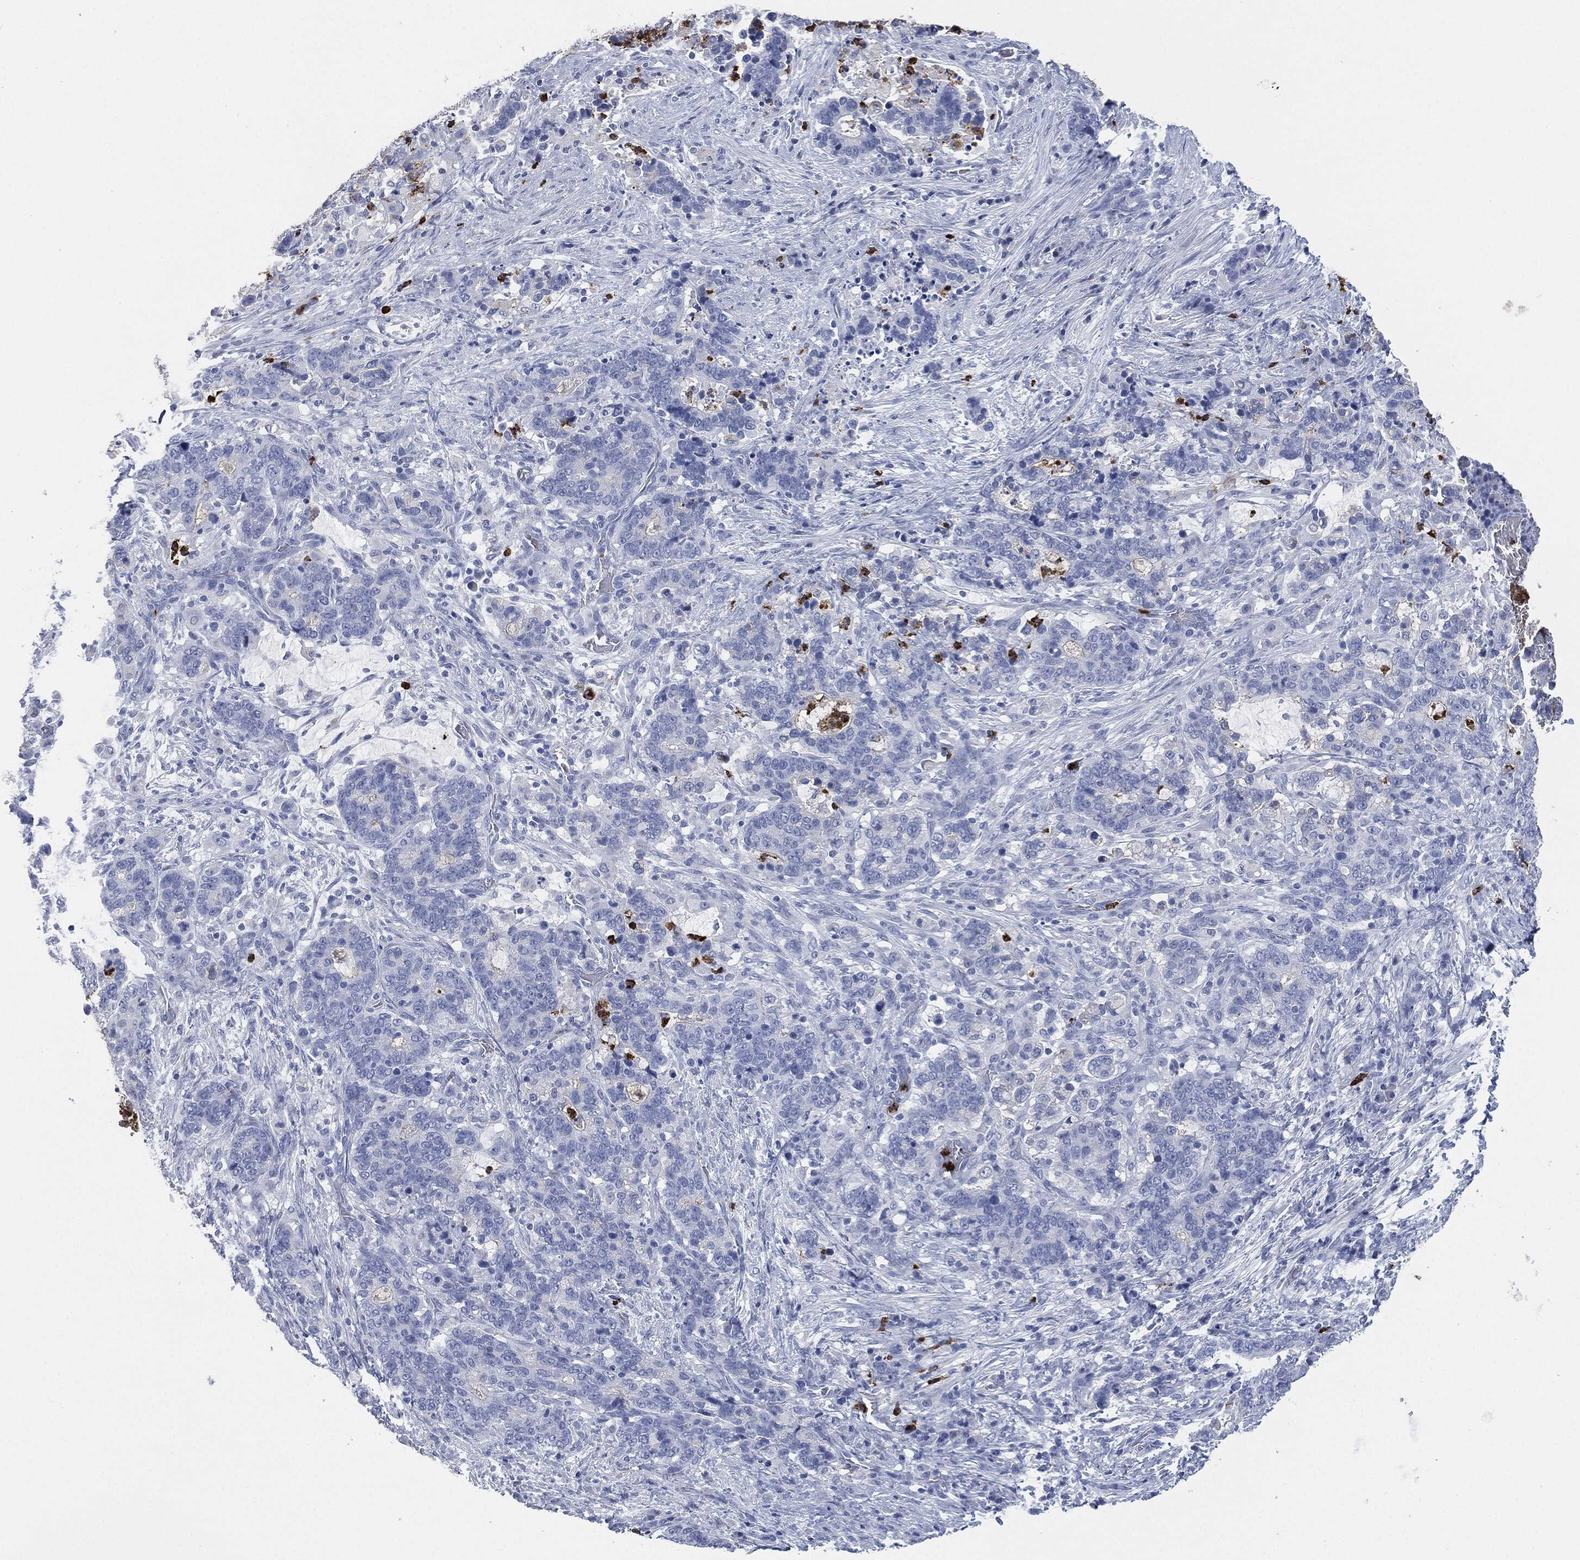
{"staining": {"intensity": "negative", "quantity": "none", "location": "none"}, "tissue": "stomach cancer", "cell_type": "Tumor cells", "image_type": "cancer", "snomed": [{"axis": "morphology", "description": "Normal tissue, NOS"}, {"axis": "morphology", "description": "Adenocarcinoma, NOS"}, {"axis": "topography", "description": "Stomach"}], "caption": "Tumor cells are negative for protein expression in human stomach cancer. (Brightfield microscopy of DAB (3,3'-diaminobenzidine) immunohistochemistry (IHC) at high magnification).", "gene": "CEACAM8", "patient": {"sex": "female", "age": 64}}